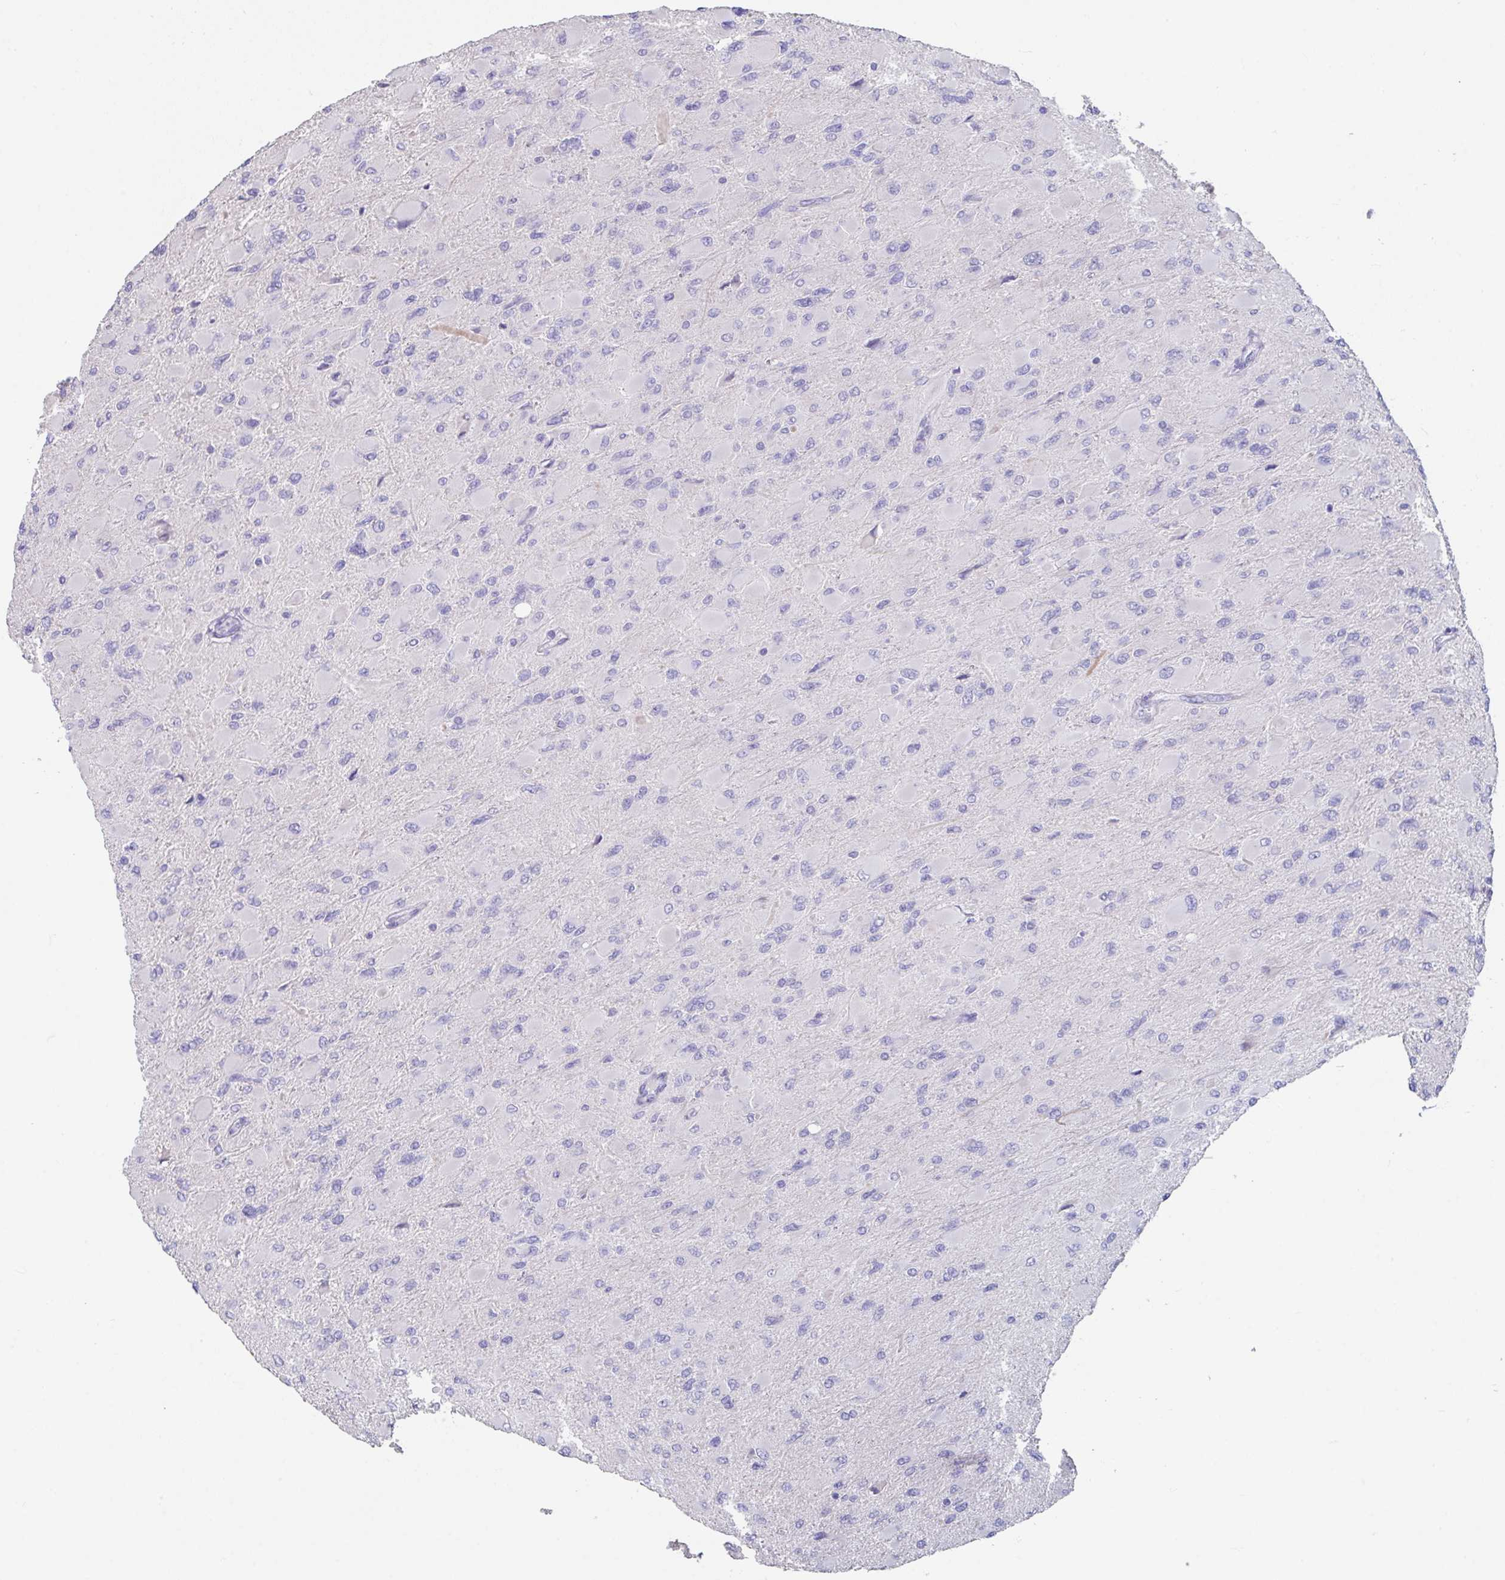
{"staining": {"intensity": "negative", "quantity": "none", "location": "none"}, "tissue": "glioma", "cell_type": "Tumor cells", "image_type": "cancer", "snomed": [{"axis": "morphology", "description": "Glioma, malignant, High grade"}, {"axis": "topography", "description": "Cerebral cortex"}], "caption": "Immunohistochemistry (IHC) histopathology image of neoplastic tissue: malignant glioma (high-grade) stained with DAB (3,3'-diaminobenzidine) shows no significant protein positivity in tumor cells.", "gene": "SLC44A4", "patient": {"sex": "female", "age": 36}}